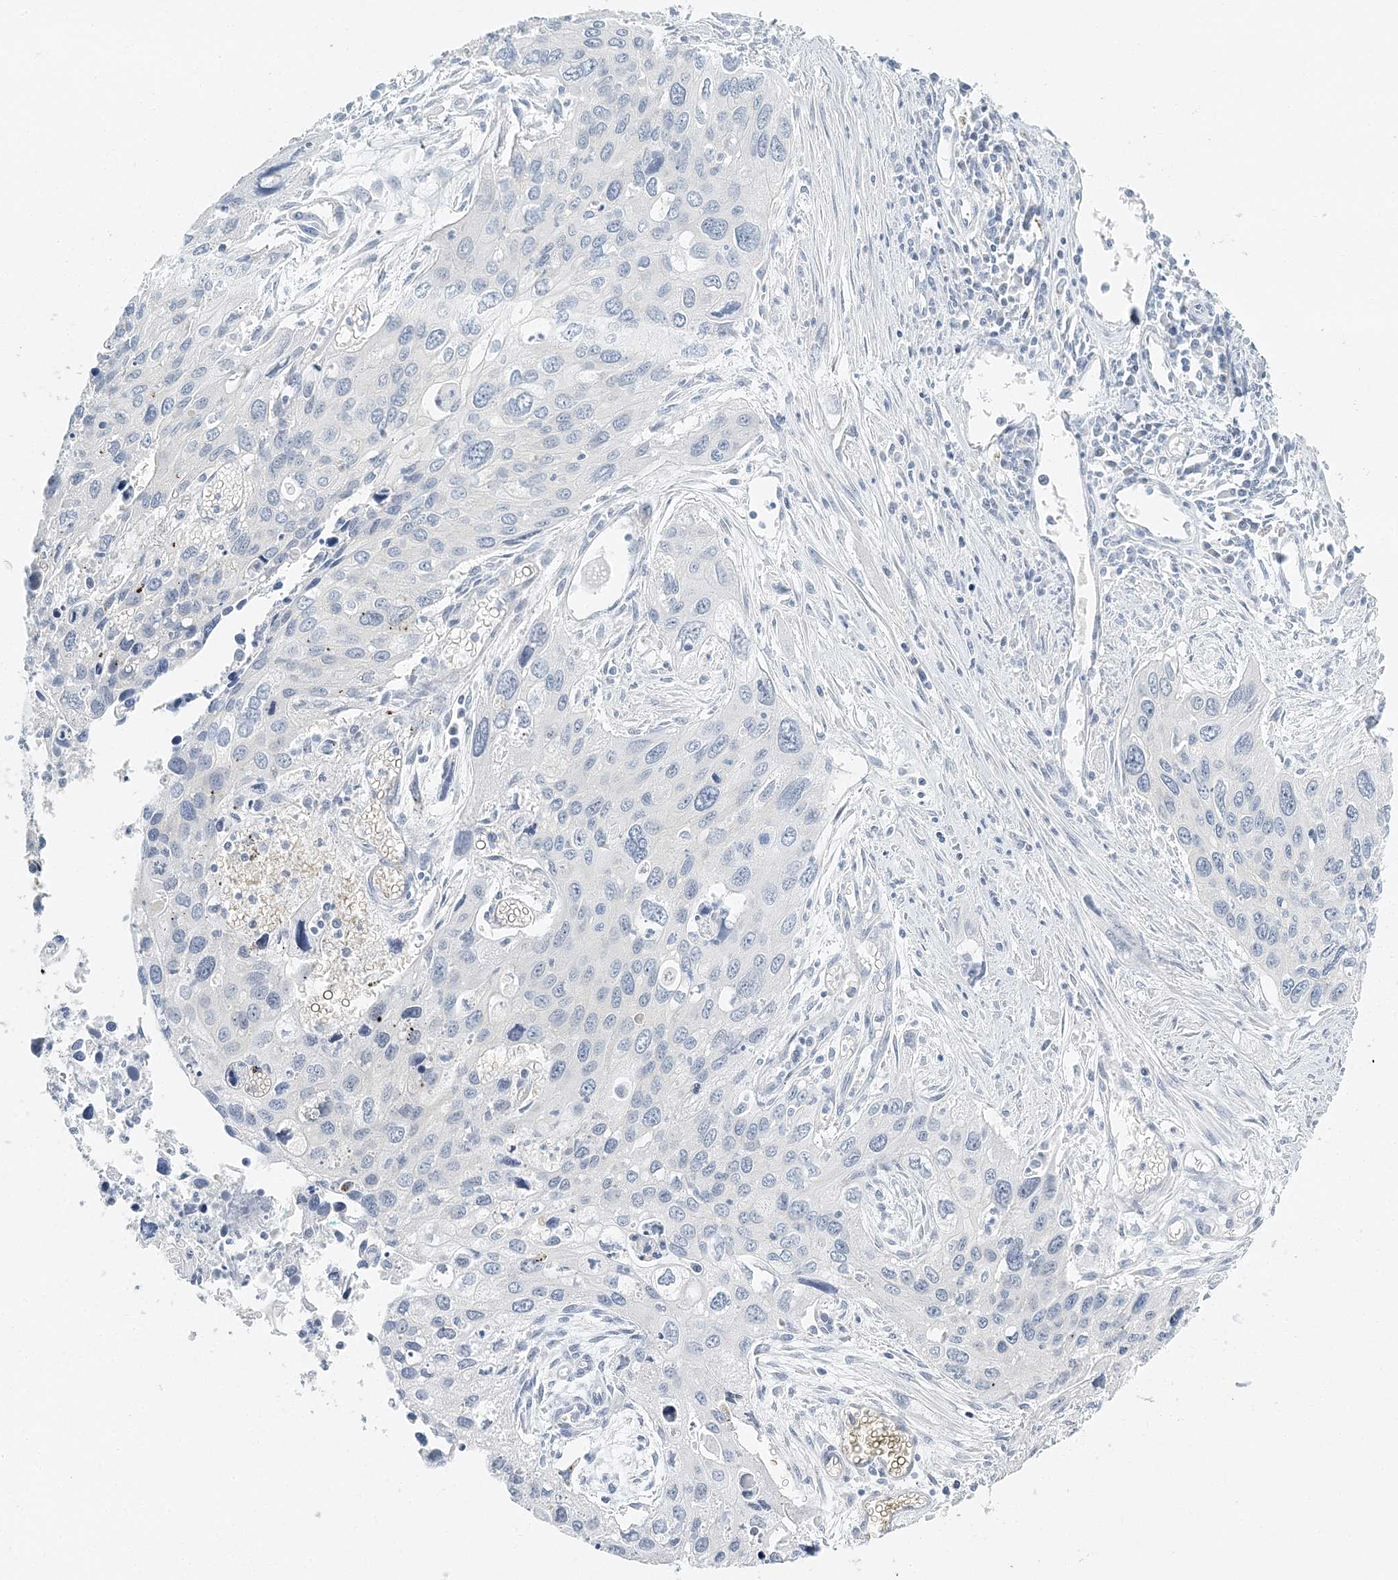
{"staining": {"intensity": "negative", "quantity": "none", "location": "none"}, "tissue": "cervical cancer", "cell_type": "Tumor cells", "image_type": "cancer", "snomed": [{"axis": "morphology", "description": "Squamous cell carcinoma, NOS"}, {"axis": "topography", "description": "Cervix"}], "caption": "A histopathology image of squamous cell carcinoma (cervical) stained for a protein displays no brown staining in tumor cells.", "gene": "VILL", "patient": {"sex": "female", "age": 55}}